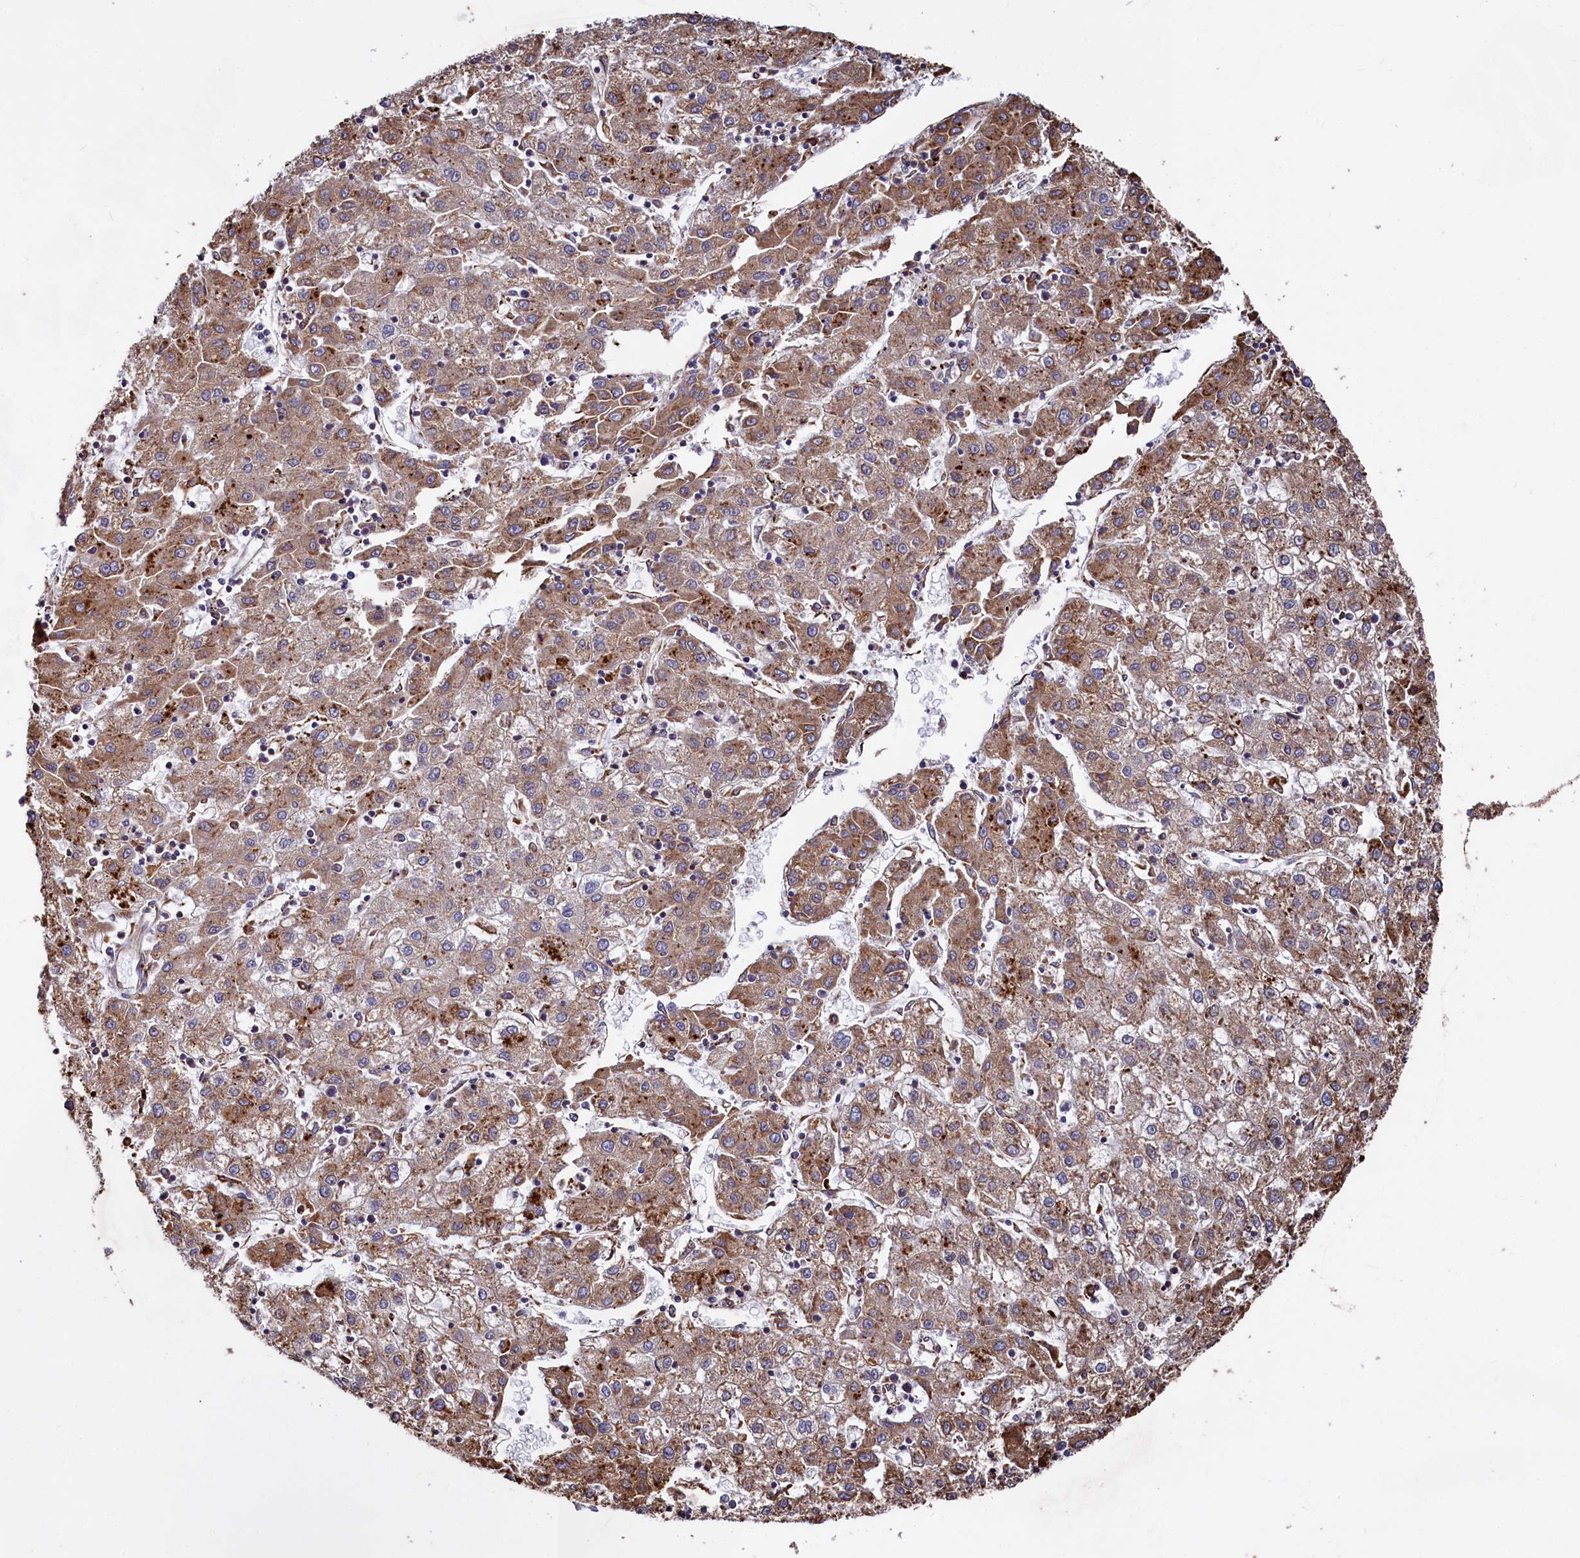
{"staining": {"intensity": "moderate", "quantity": ">75%", "location": "cytoplasmic/membranous"}, "tissue": "liver cancer", "cell_type": "Tumor cells", "image_type": "cancer", "snomed": [{"axis": "morphology", "description": "Carcinoma, Hepatocellular, NOS"}, {"axis": "topography", "description": "Liver"}], "caption": "Brown immunohistochemical staining in human liver hepatocellular carcinoma reveals moderate cytoplasmic/membranous staining in approximately >75% of tumor cells. The protein is stained brown, and the nuclei are stained in blue (DAB IHC with brightfield microscopy, high magnification).", "gene": "NEURL1B", "patient": {"sex": "male", "age": 72}}